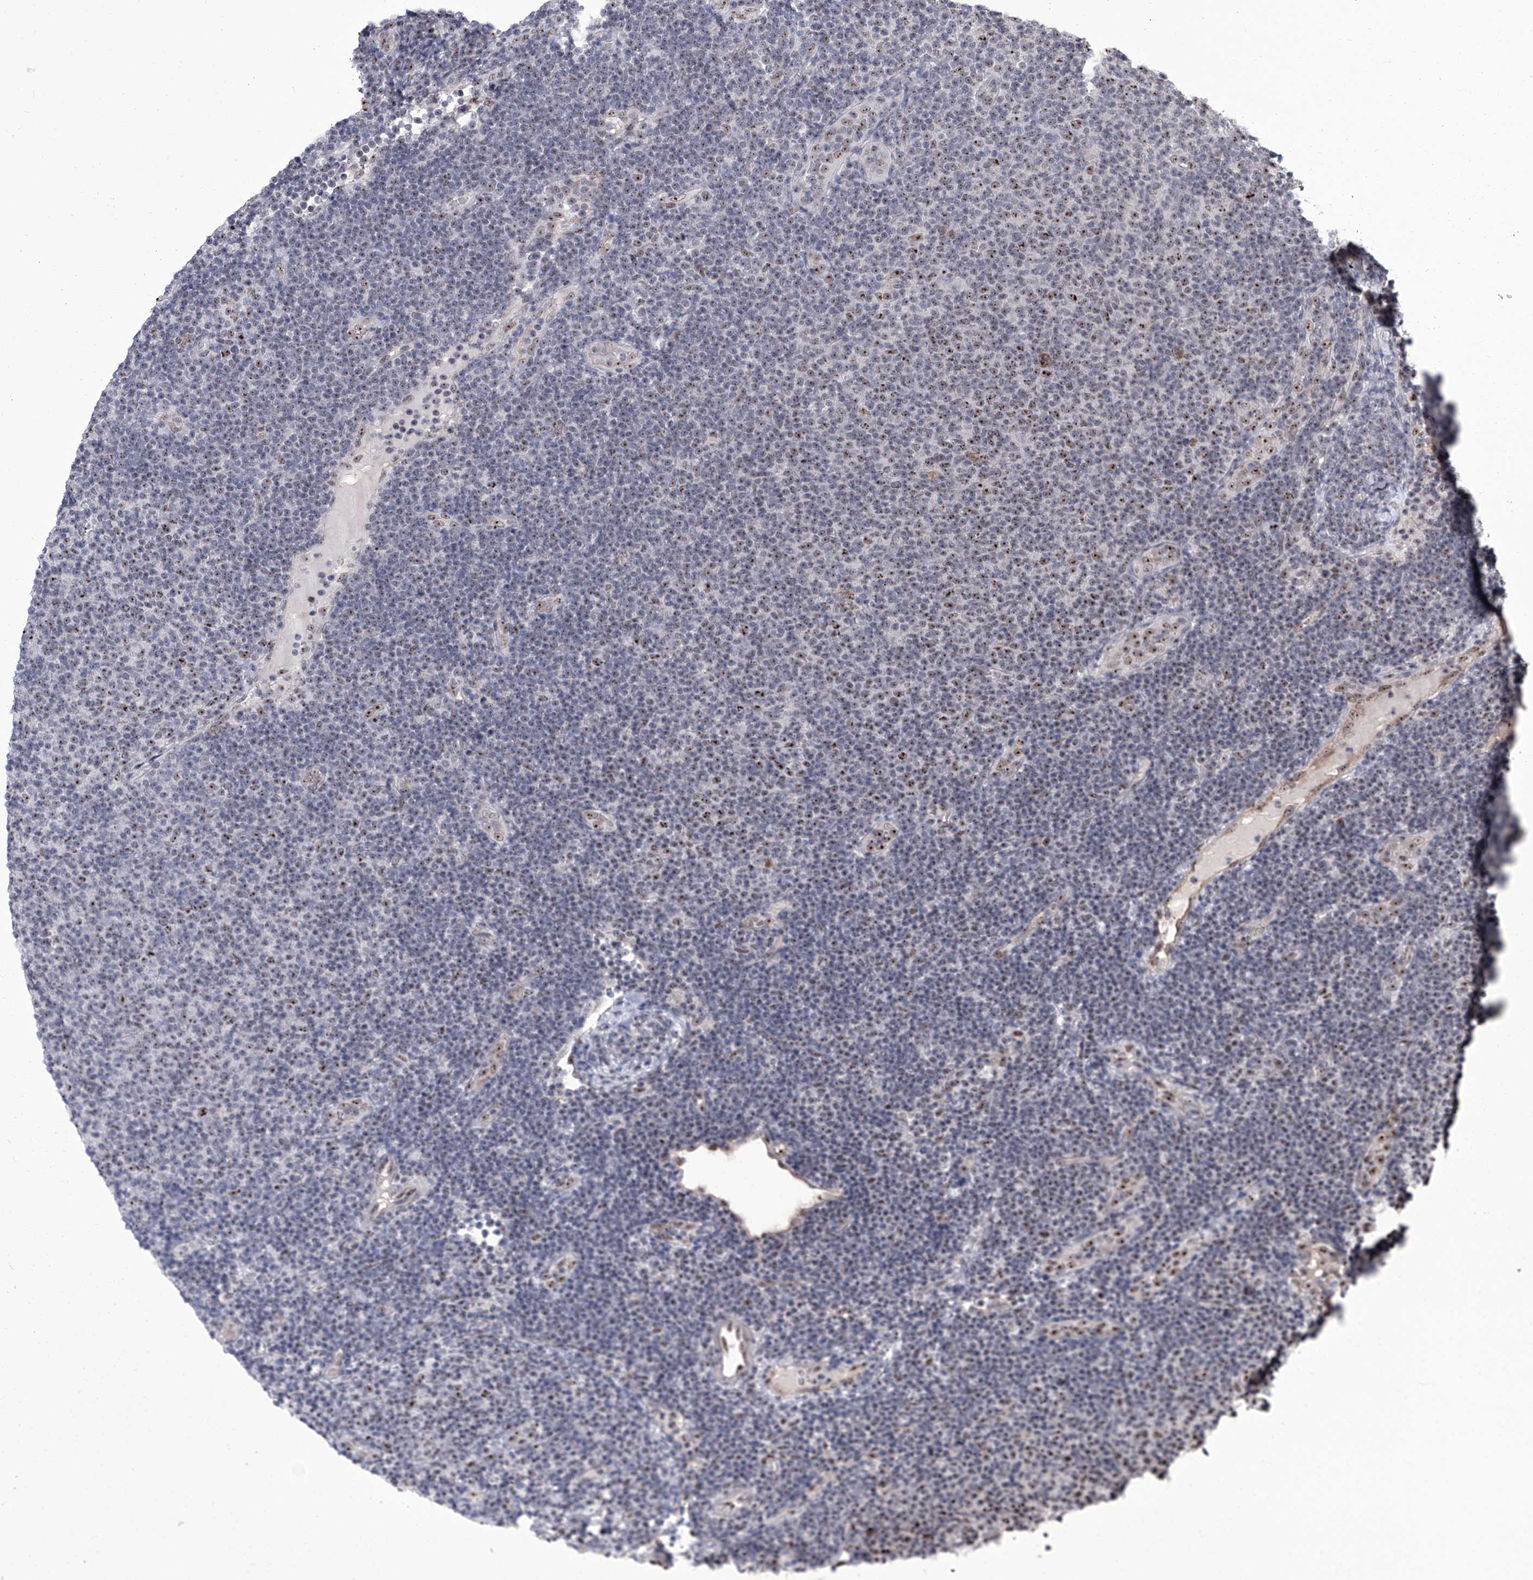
{"staining": {"intensity": "moderate", "quantity": "<25%", "location": "nuclear"}, "tissue": "lymphoma", "cell_type": "Tumor cells", "image_type": "cancer", "snomed": [{"axis": "morphology", "description": "Malignant lymphoma, non-Hodgkin's type, Low grade"}, {"axis": "topography", "description": "Lymph node"}], "caption": "Human low-grade malignant lymphoma, non-Hodgkin's type stained for a protein (brown) shows moderate nuclear positive positivity in approximately <25% of tumor cells.", "gene": "CMTR1", "patient": {"sex": "male", "age": 66}}